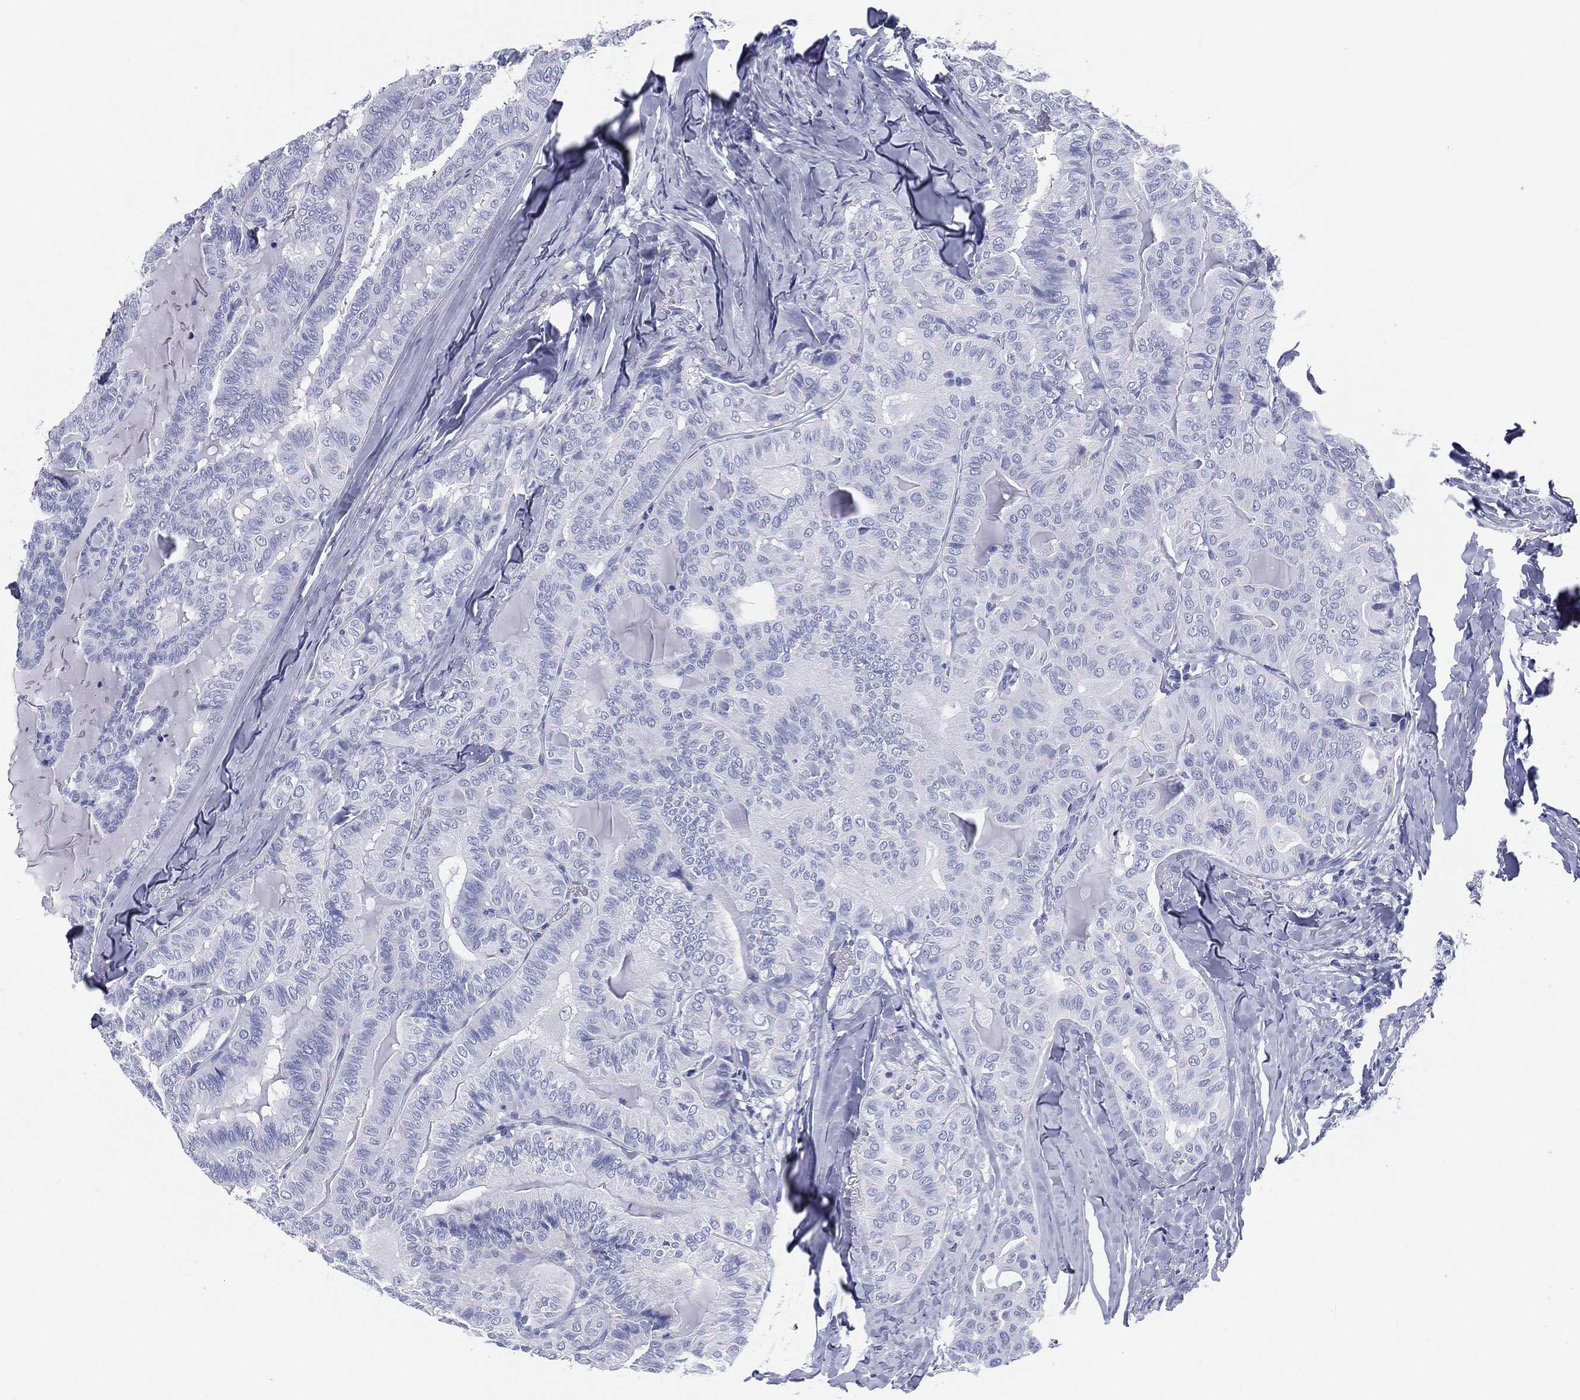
{"staining": {"intensity": "negative", "quantity": "none", "location": "none"}, "tissue": "thyroid cancer", "cell_type": "Tumor cells", "image_type": "cancer", "snomed": [{"axis": "morphology", "description": "Papillary adenocarcinoma, NOS"}, {"axis": "topography", "description": "Thyroid gland"}], "caption": "High power microscopy photomicrograph of an IHC histopathology image of thyroid cancer, revealing no significant expression in tumor cells.", "gene": "RSPH4A", "patient": {"sex": "female", "age": 68}}